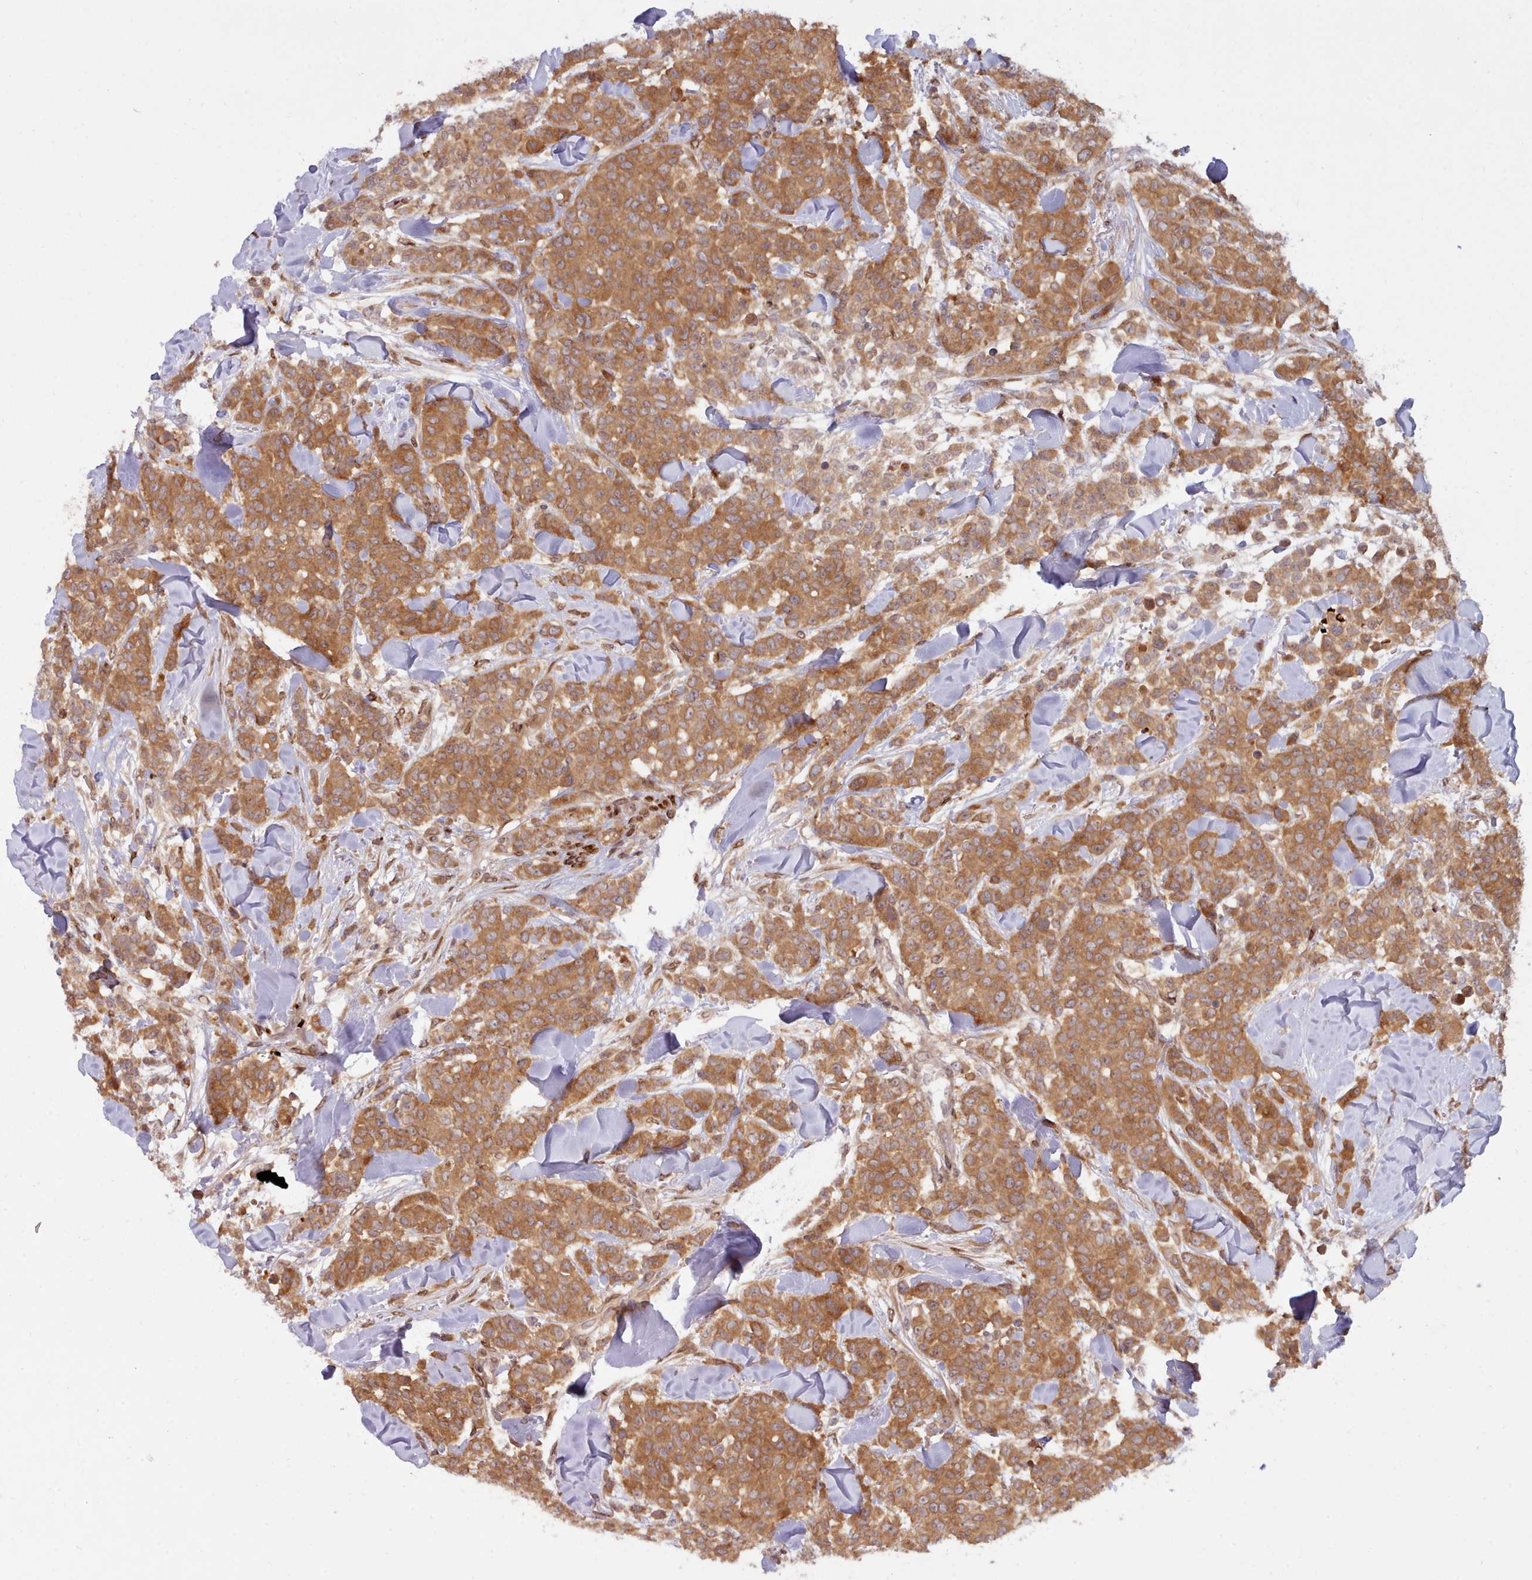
{"staining": {"intensity": "moderate", "quantity": ">75%", "location": "cytoplasmic/membranous"}, "tissue": "breast cancer", "cell_type": "Tumor cells", "image_type": "cancer", "snomed": [{"axis": "morphology", "description": "Lobular carcinoma"}, {"axis": "topography", "description": "Breast"}], "caption": "Breast lobular carcinoma stained with a brown dye exhibits moderate cytoplasmic/membranous positive staining in about >75% of tumor cells.", "gene": "UBE2G1", "patient": {"sex": "female", "age": 91}}